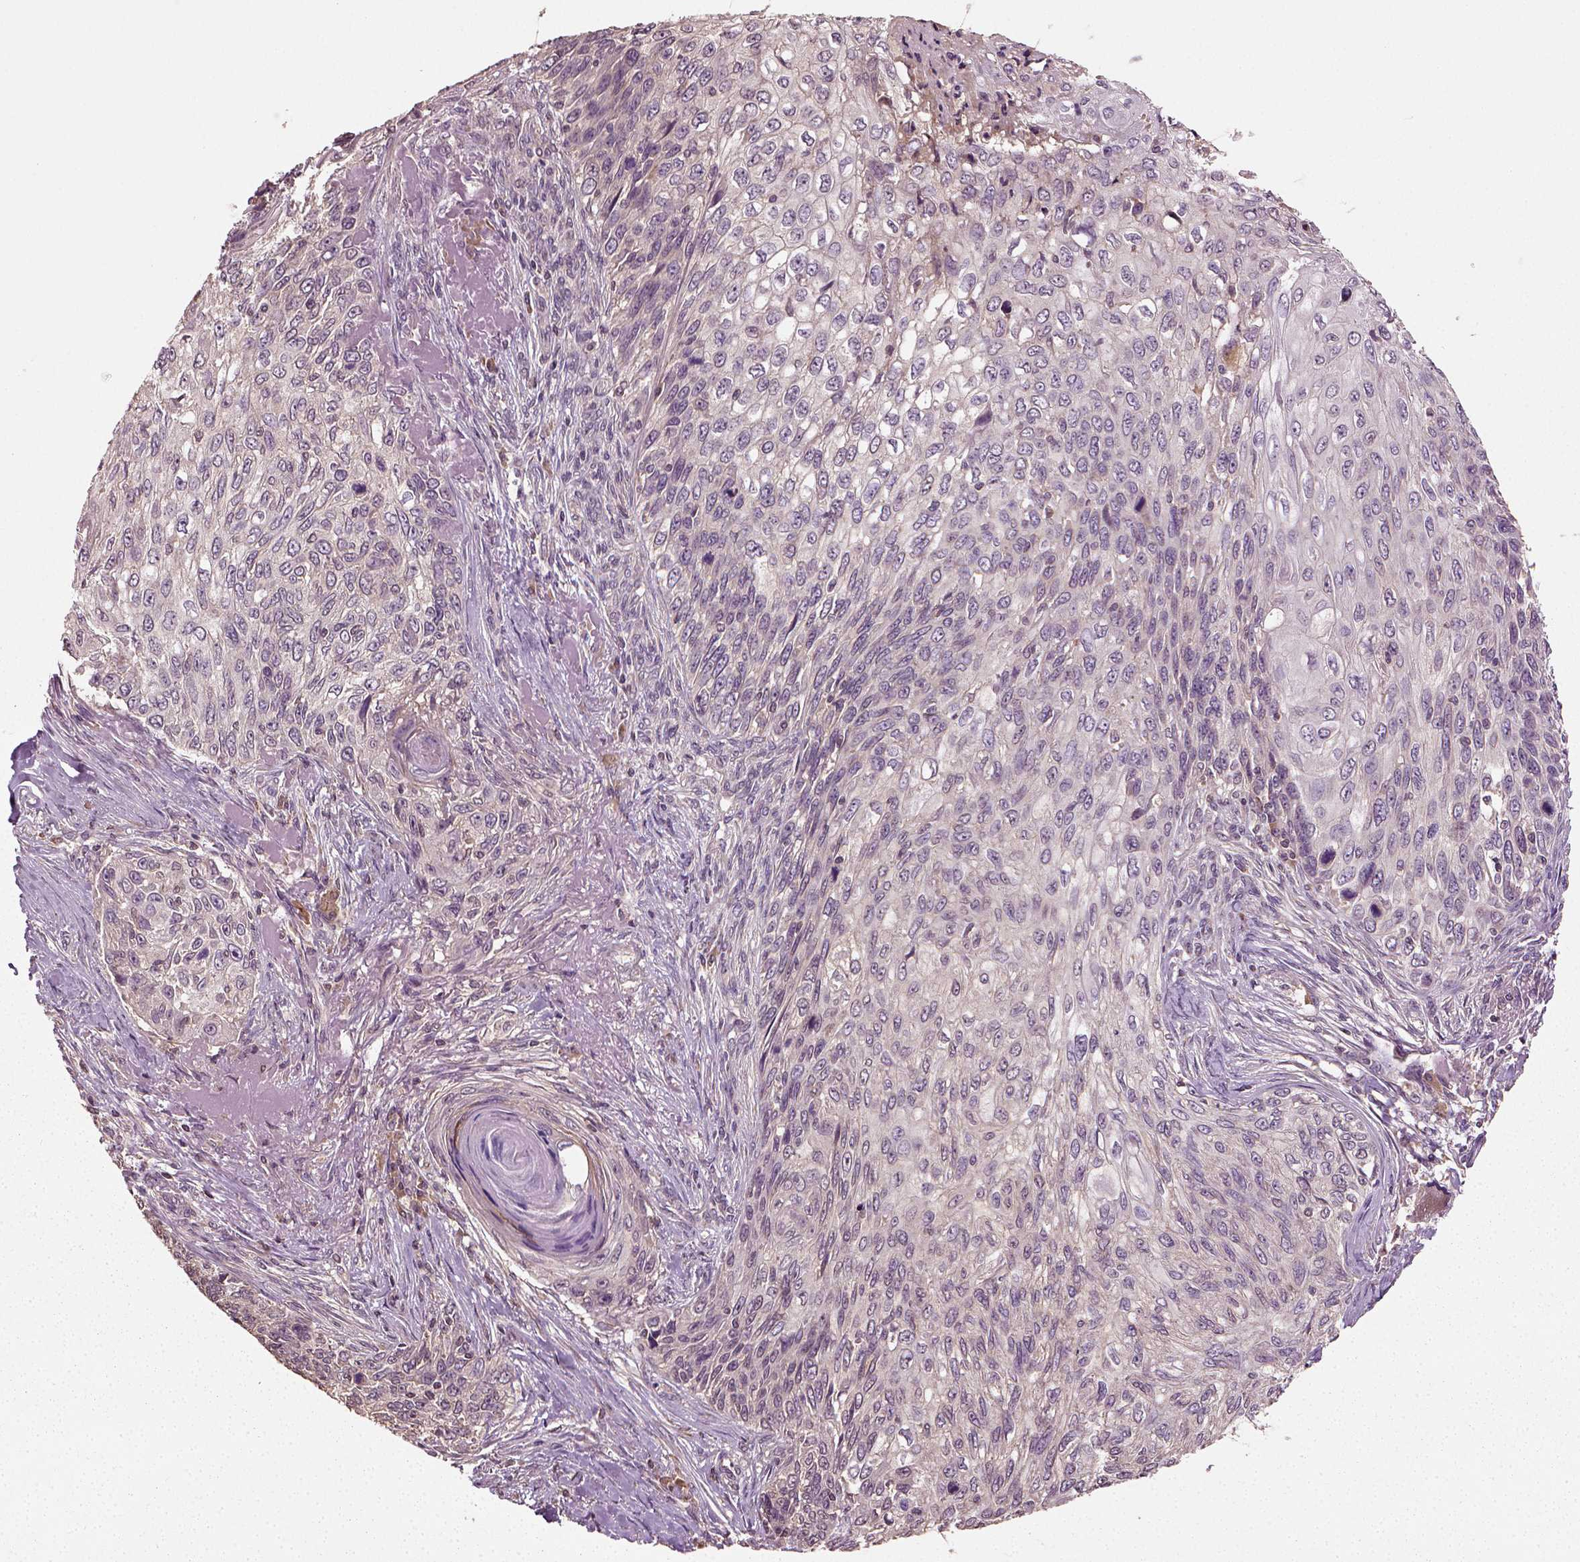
{"staining": {"intensity": "negative", "quantity": "none", "location": "none"}, "tissue": "skin cancer", "cell_type": "Tumor cells", "image_type": "cancer", "snomed": [{"axis": "morphology", "description": "Squamous cell carcinoma, NOS"}, {"axis": "topography", "description": "Skin"}], "caption": "Immunohistochemical staining of human skin squamous cell carcinoma shows no significant expression in tumor cells.", "gene": "ERV3-1", "patient": {"sex": "male", "age": 92}}